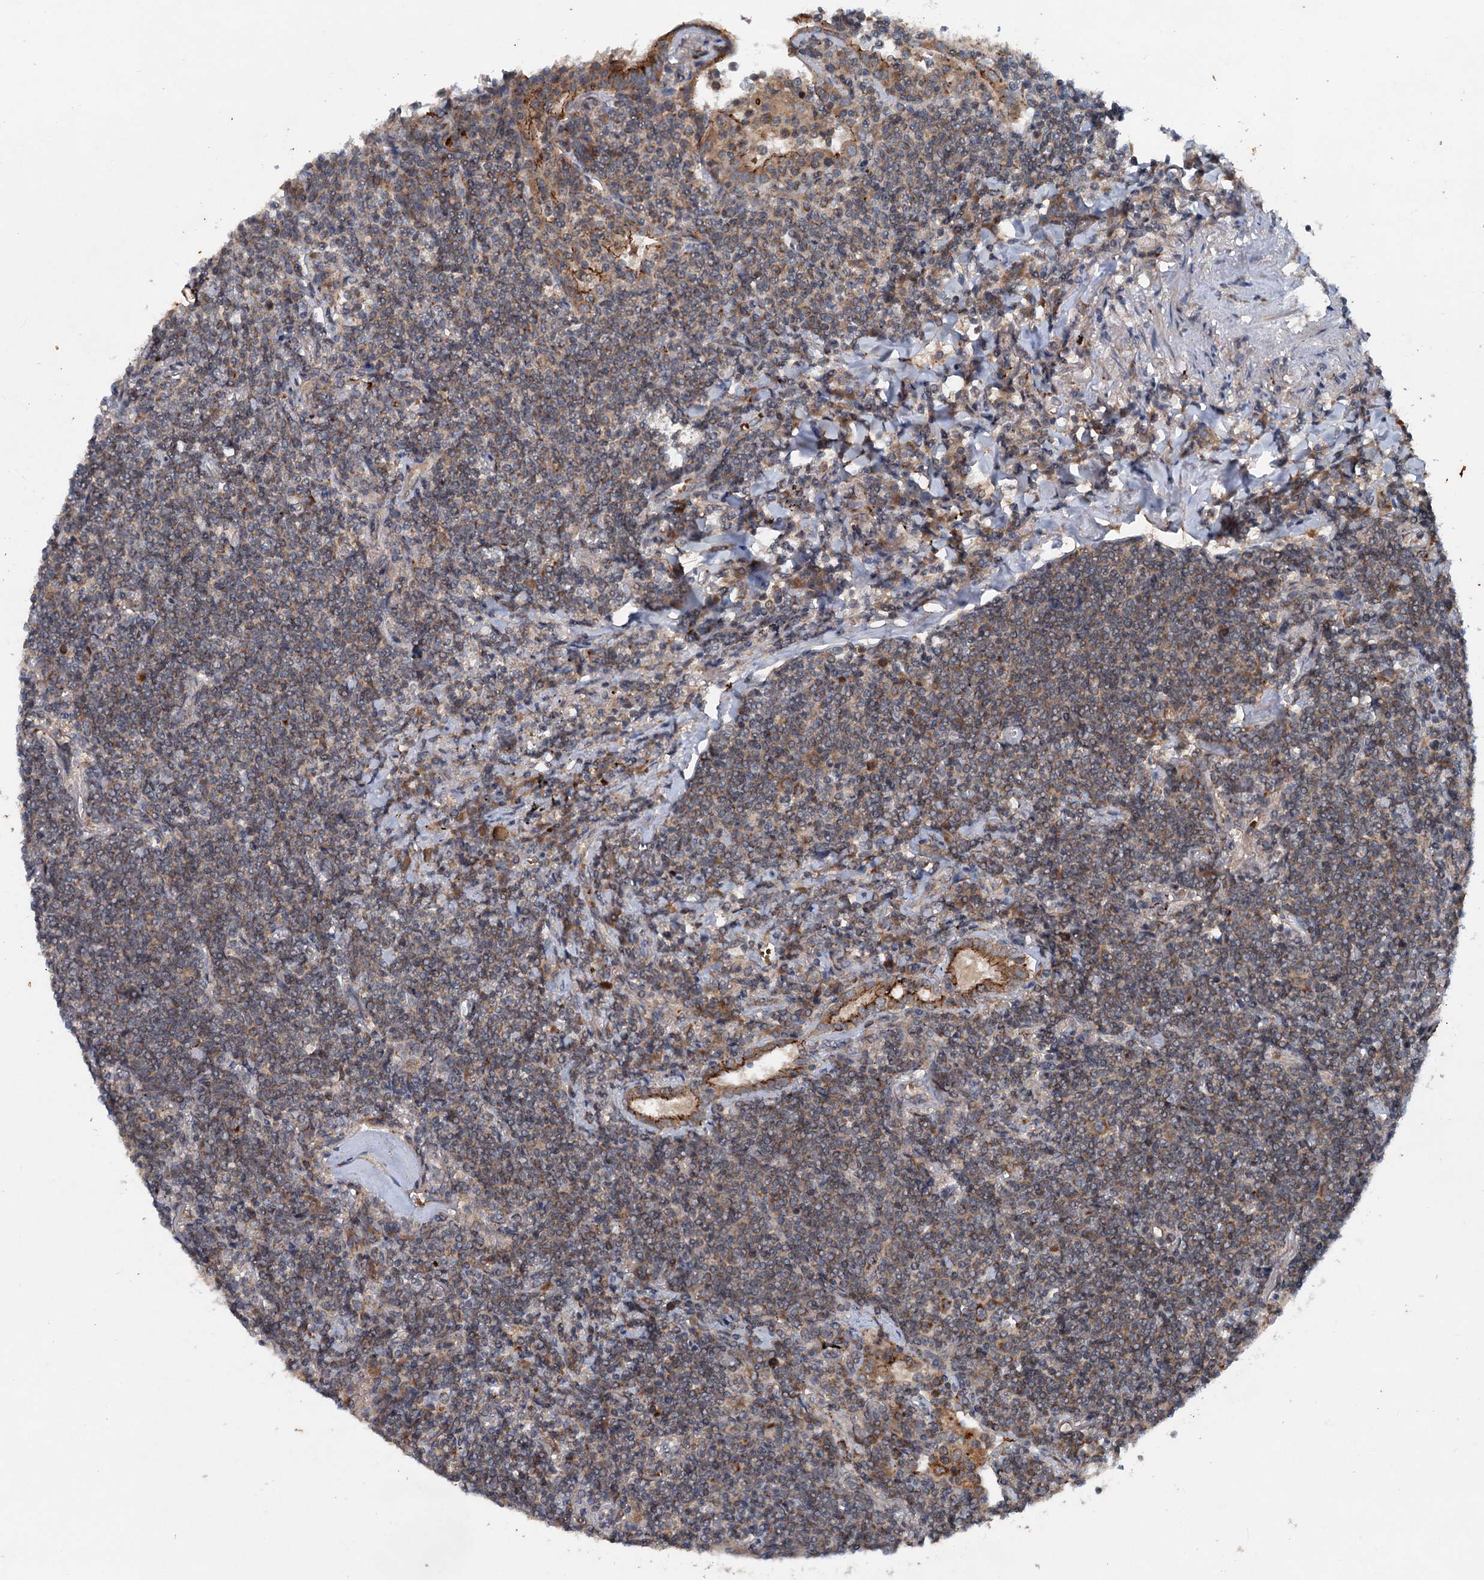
{"staining": {"intensity": "weak", "quantity": ">75%", "location": "cytoplasmic/membranous"}, "tissue": "lymphoma", "cell_type": "Tumor cells", "image_type": "cancer", "snomed": [{"axis": "morphology", "description": "Malignant lymphoma, non-Hodgkin's type, Low grade"}, {"axis": "topography", "description": "Lung"}], "caption": "The histopathology image shows immunohistochemical staining of lymphoma. There is weak cytoplasmic/membranous expression is appreciated in approximately >75% of tumor cells.", "gene": "N4BP2L2", "patient": {"sex": "female", "age": 71}}